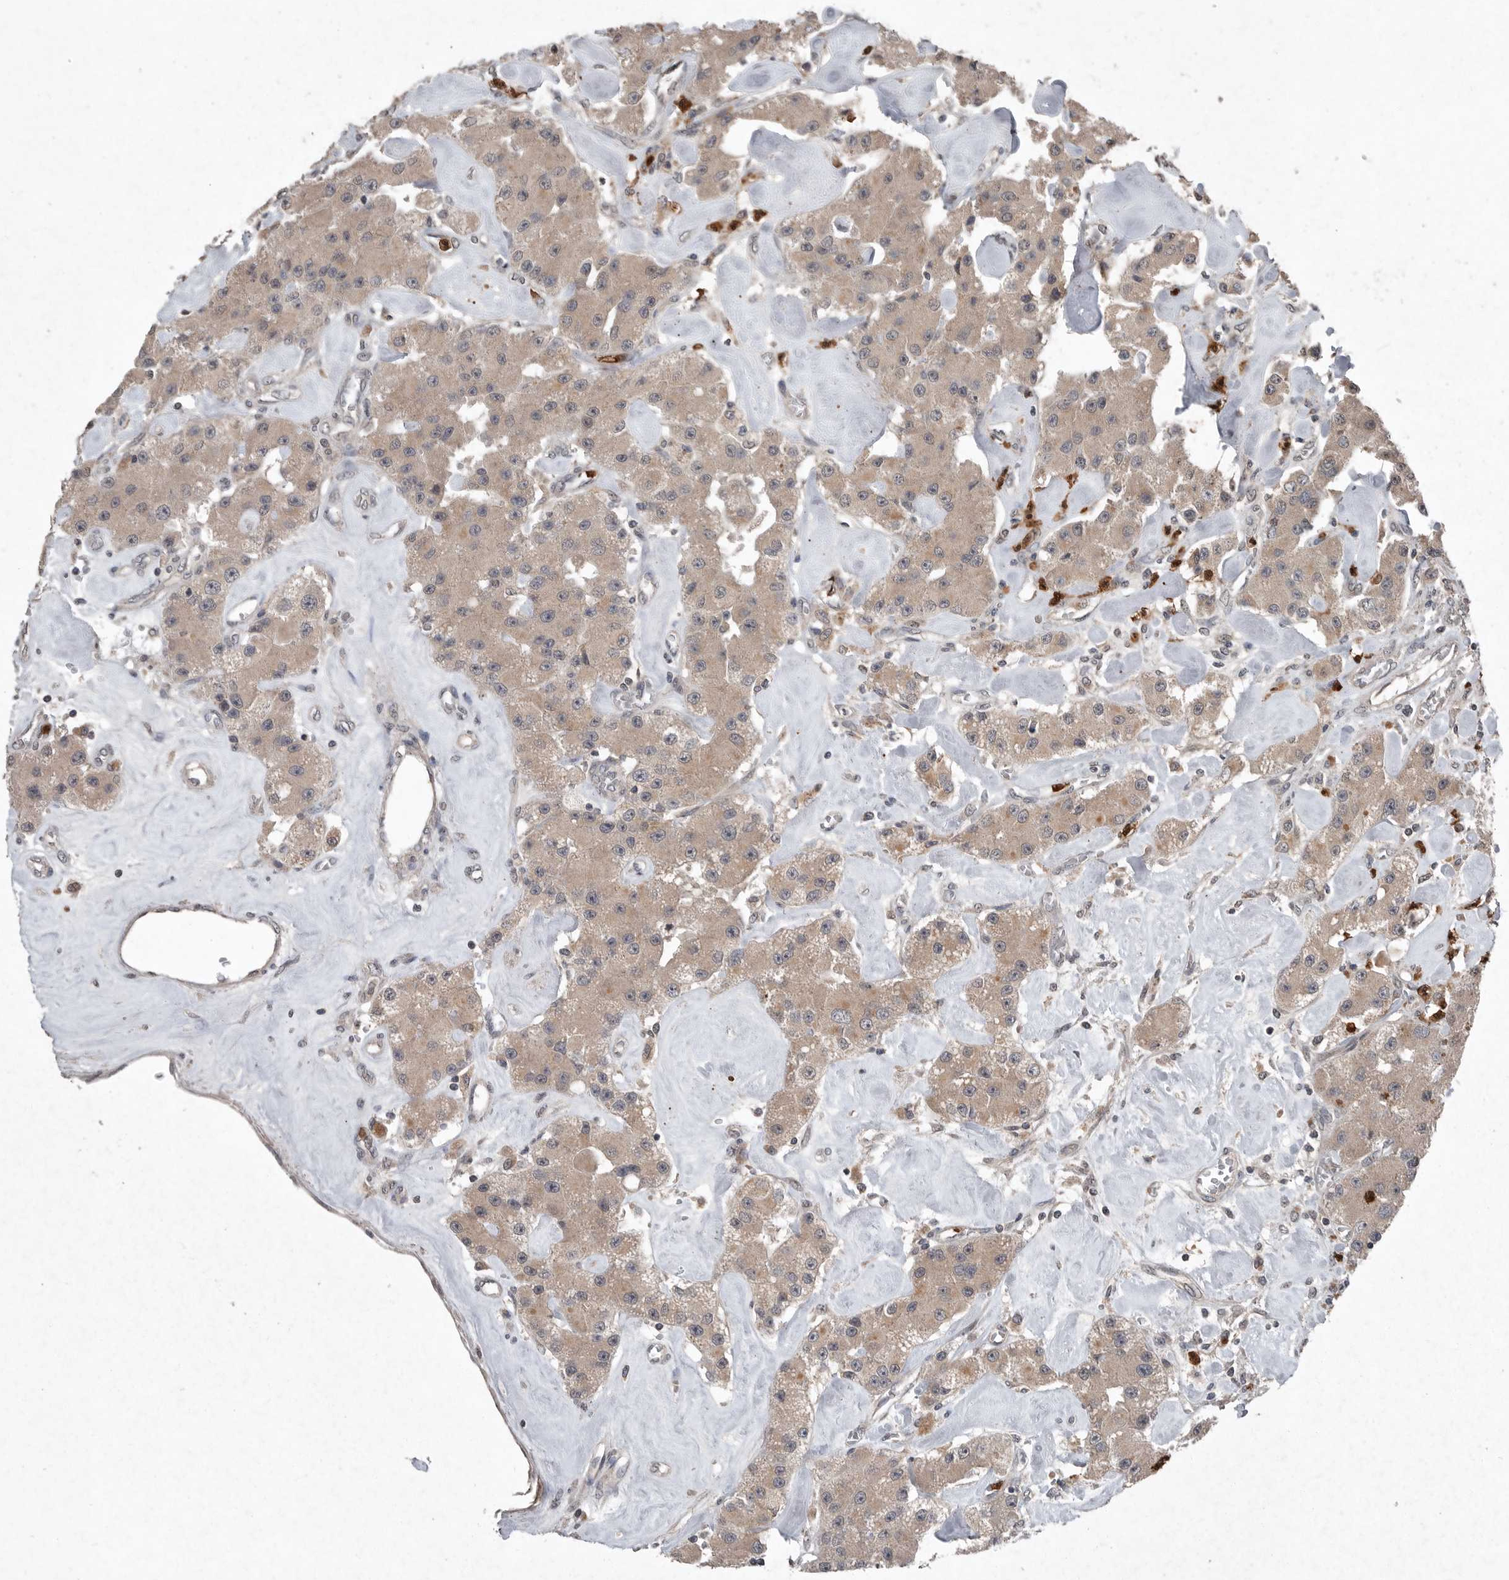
{"staining": {"intensity": "weak", "quantity": ">75%", "location": "cytoplasmic/membranous"}, "tissue": "carcinoid", "cell_type": "Tumor cells", "image_type": "cancer", "snomed": [{"axis": "morphology", "description": "Carcinoid, malignant, NOS"}, {"axis": "topography", "description": "Pancreas"}], "caption": "Brown immunohistochemical staining in malignant carcinoid demonstrates weak cytoplasmic/membranous expression in approximately >75% of tumor cells.", "gene": "SCP2", "patient": {"sex": "male", "age": 41}}